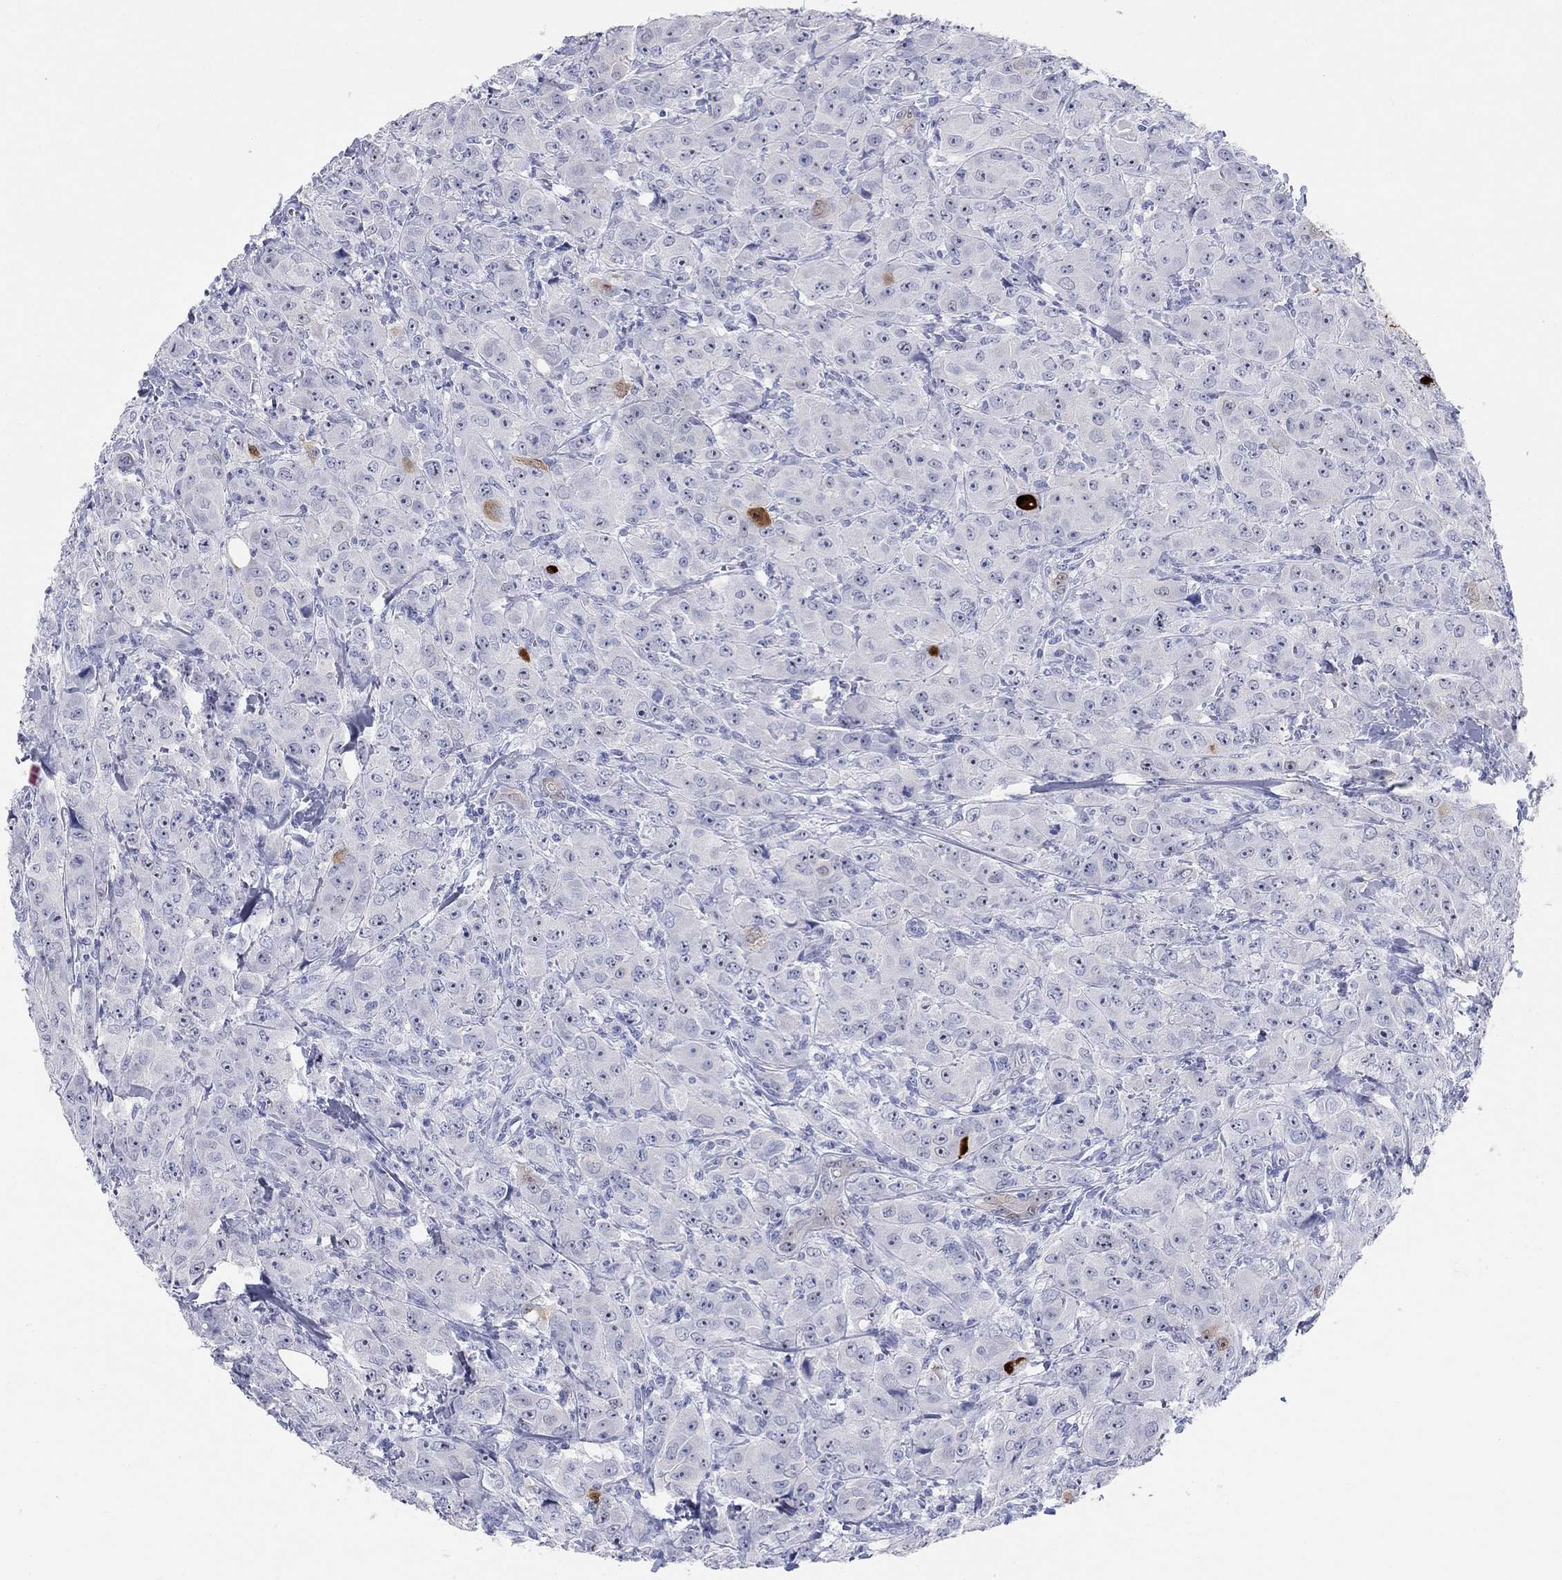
{"staining": {"intensity": "strong", "quantity": "<25%", "location": "cytoplasmic/membranous"}, "tissue": "breast cancer", "cell_type": "Tumor cells", "image_type": "cancer", "snomed": [{"axis": "morphology", "description": "Duct carcinoma"}, {"axis": "topography", "description": "Breast"}], "caption": "A high-resolution photomicrograph shows IHC staining of intraductal carcinoma (breast), which exhibits strong cytoplasmic/membranous positivity in about <25% of tumor cells. (brown staining indicates protein expression, while blue staining denotes nuclei).", "gene": "AKR1C2", "patient": {"sex": "female", "age": 43}}